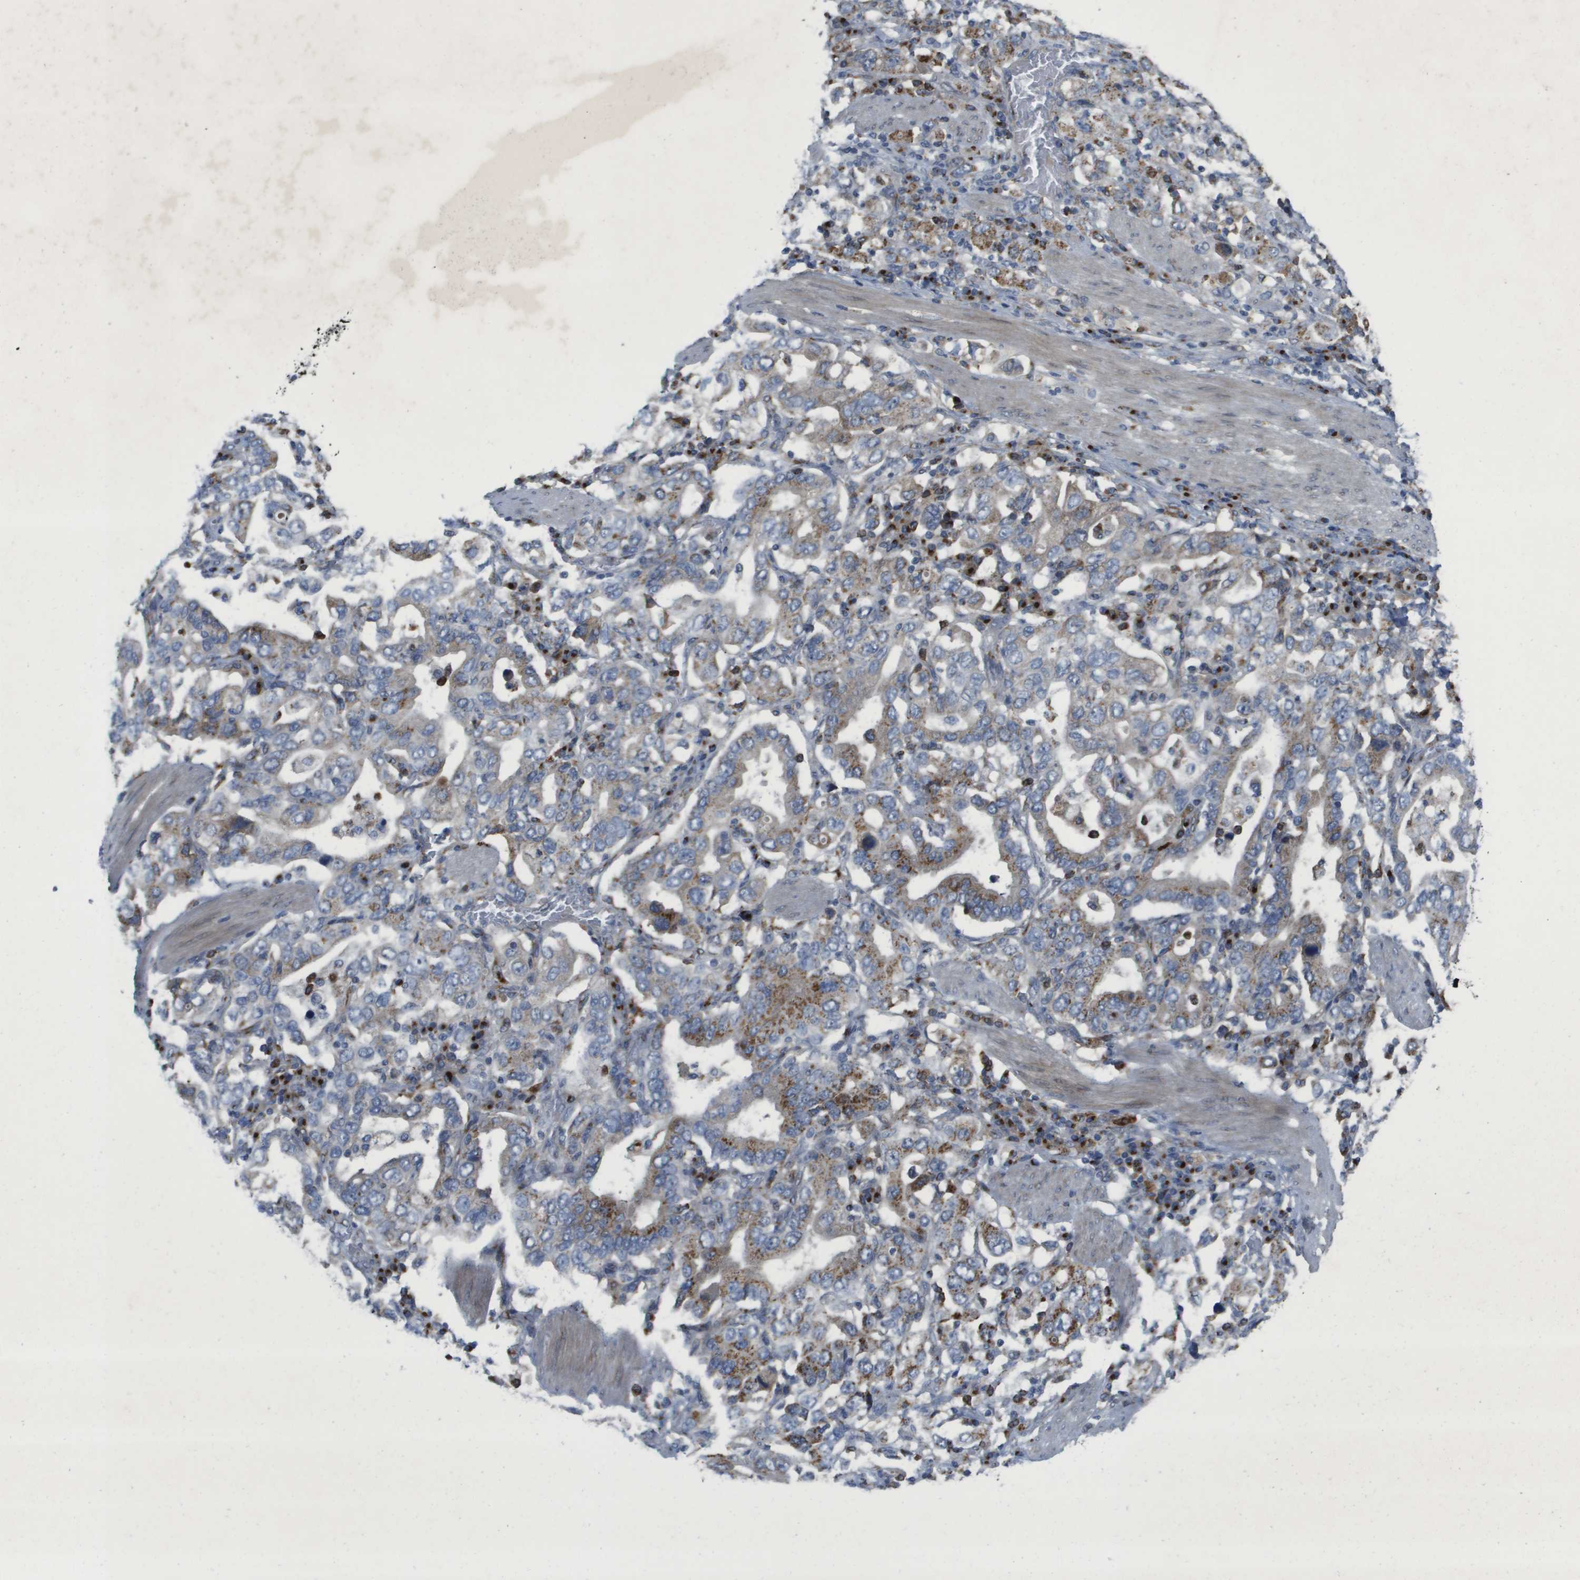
{"staining": {"intensity": "moderate", "quantity": "<25%", "location": "cytoplasmic/membranous"}, "tissue": "stomach cancer", "cell_type": "Tumor cells", "image_type": "cancer", "snomed": [{"axis": "morphology", "description": "Adenocarcinoma, NOS"}, {"axis": "topography", "description": "Stomach, upper"}], "caption": "Approximately <25% of tumor cells in stomach cancer (adenocarcinoma) show moderate cytoplasmic/membranous protein staining as visualized by brown immunohistochemical staining.", "gene": "QSOX2", "patient": {"sex": "male", "age": 62}}